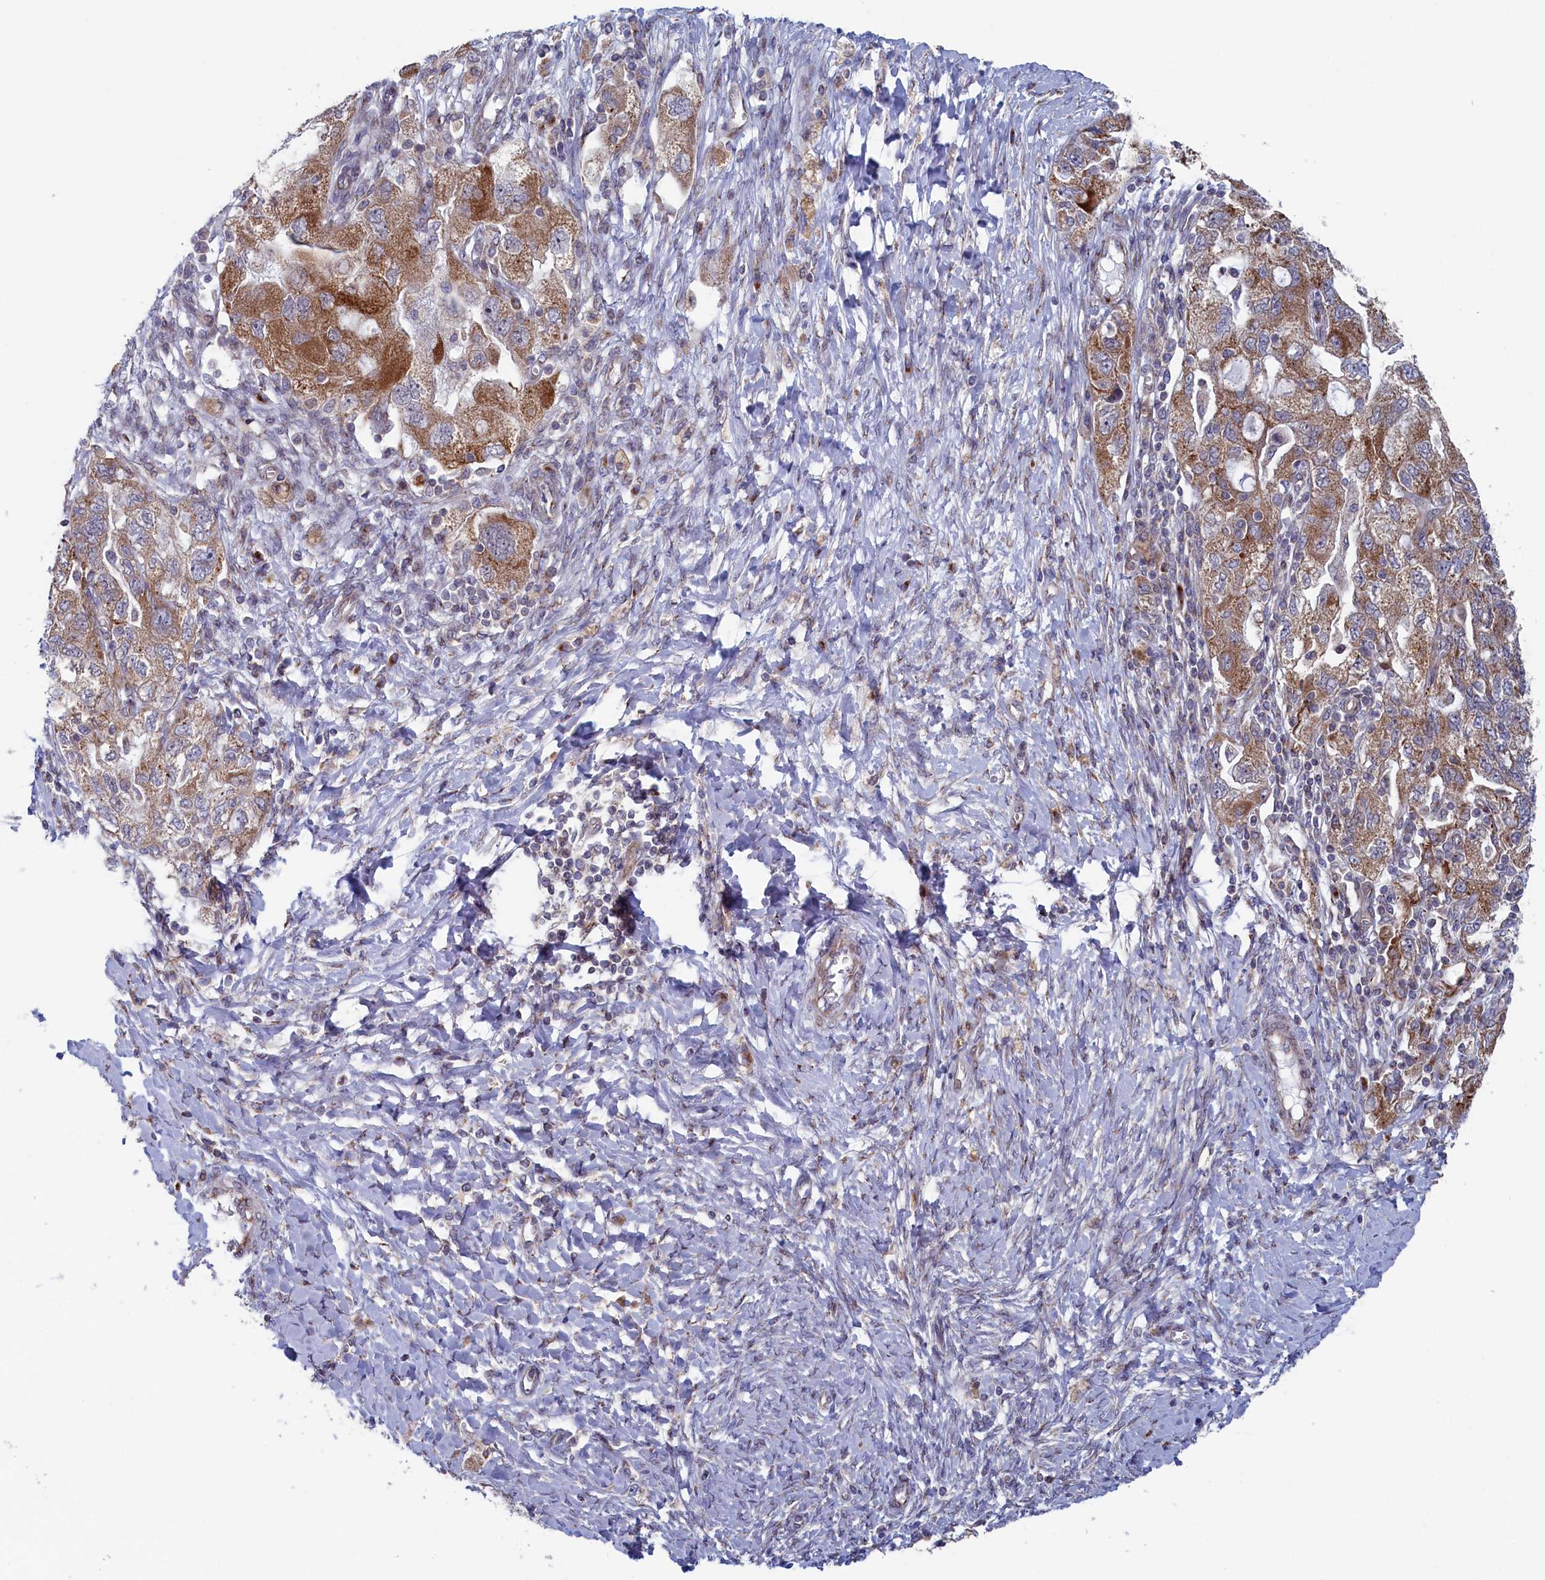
{"staining": {"intensity": "moderate", "quantity": ">75%", "location": "cytoplasmic/membranous"}, "tissue": "ovarian cancer", "cell_type": "Tumor cells", "image_type": "cancer", "snomed": [{"axis": "morphology", "description": "Carcinoma, NOS"}, {"axis": "morphology", "description": "Cystadenocarcinoma, serous, NOS"}, {"axis": "topography", "description": "Ovary"}], "caption": "Ovarian cancer stained with a brown dye demonstrates moderate cytoplasmic/membranous positive staining in approximately >75% of tumor cells.", "gene": "MTFMT", "patient": {"sex": "female", "age": 69}}